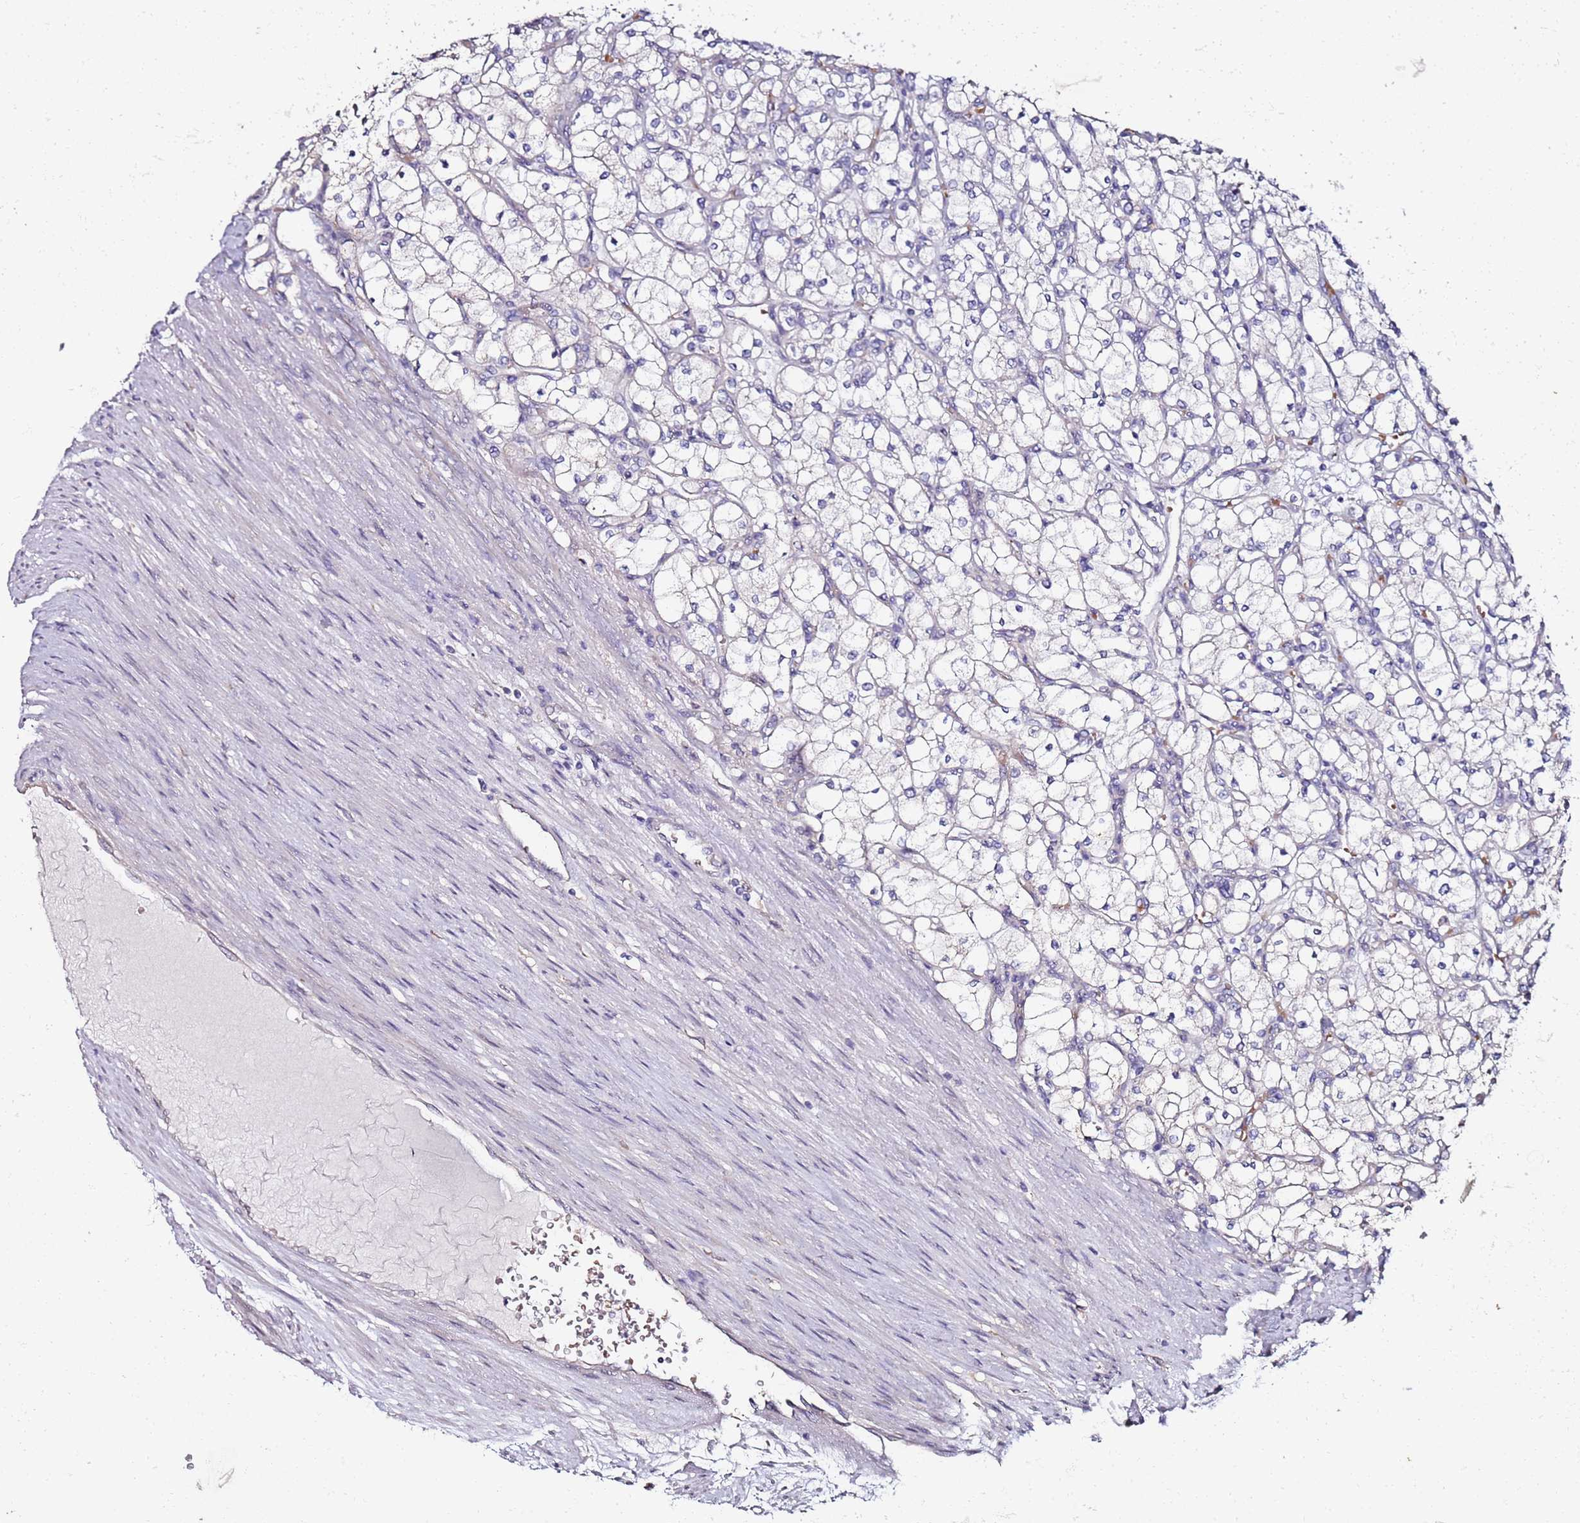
{"staining": {"intensity": "negative", "quantity": "none", "location": "none"}, "tissue": "renal cancer", "cell_type": "Tumor cells", "image_type": "cancer", "snomed": [{"axis": "morphology", "description": "Adenocarcinoma, NOS"}, {"axis": "topography", "description": "Kidney"}], "caption": "The immunohistochemistry (IHC) micrograph has no significant expression in tumor cells of renal cancer tissue.", "gene": "C3orf80", "patient": {"sex": "male", "age": 80}}